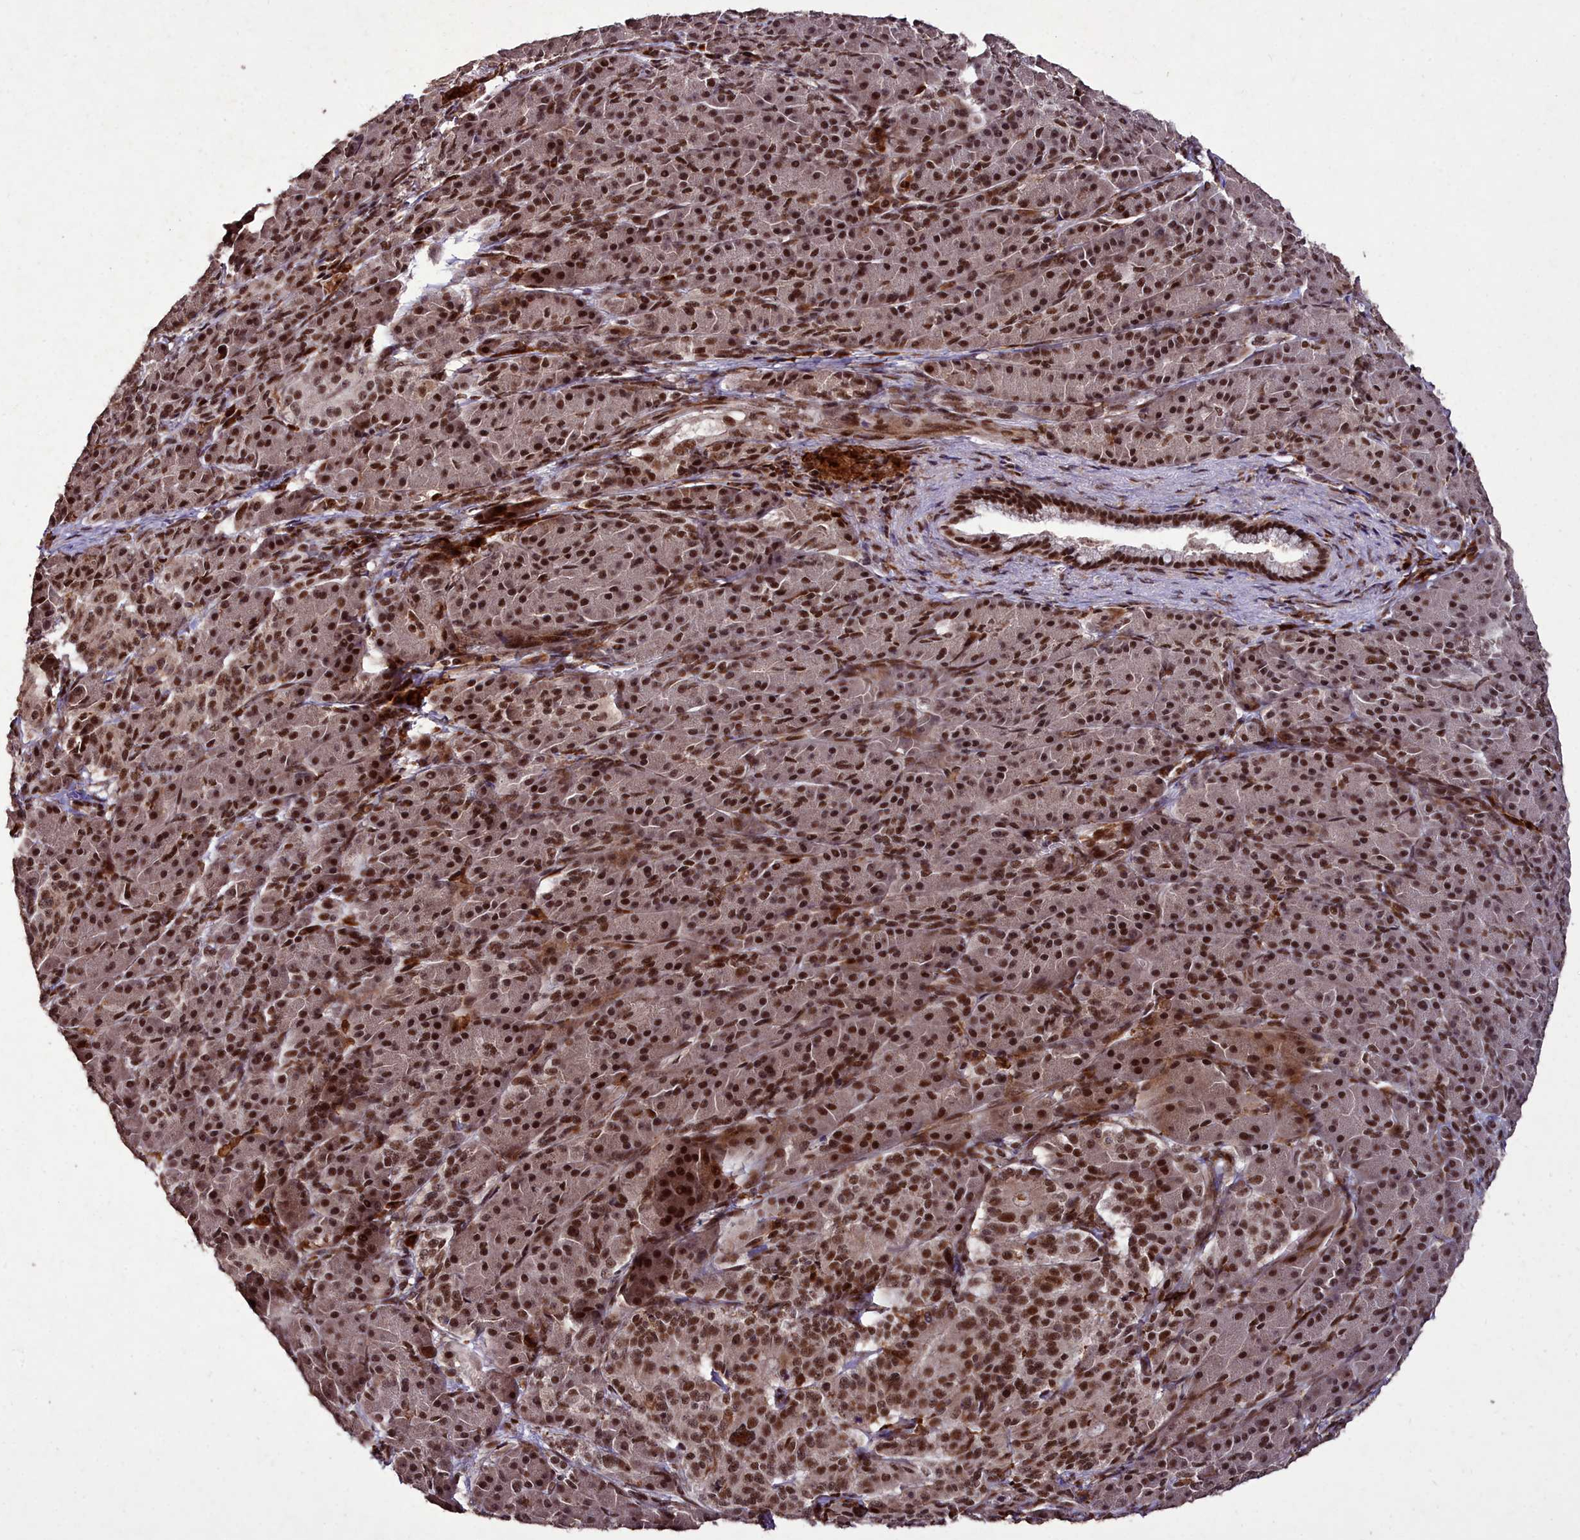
{"staining": {"intensity": "strong", "quantity": ">75%", "location": "nuclear"}, "tissue": "pancreatic cancer", "cell_type": "Tumor cells", "image_type": "cancer", "snomed": [{"axis": "morphology", "description": "Adenocarcinoma, NOS"}, {"axis": "topography", "description": "Pancreas"}], "caption": "A high-resolution micrograph shows IHC staining of adenocarcinoma (pancreatic), which reveals strong nuclear expression in about >75% of tumor cells. Ihc stains the protein in brown and the nuclei are stained blue.", "gene": "CXXC1", "patient": {"sex": "female", "age": 74}}